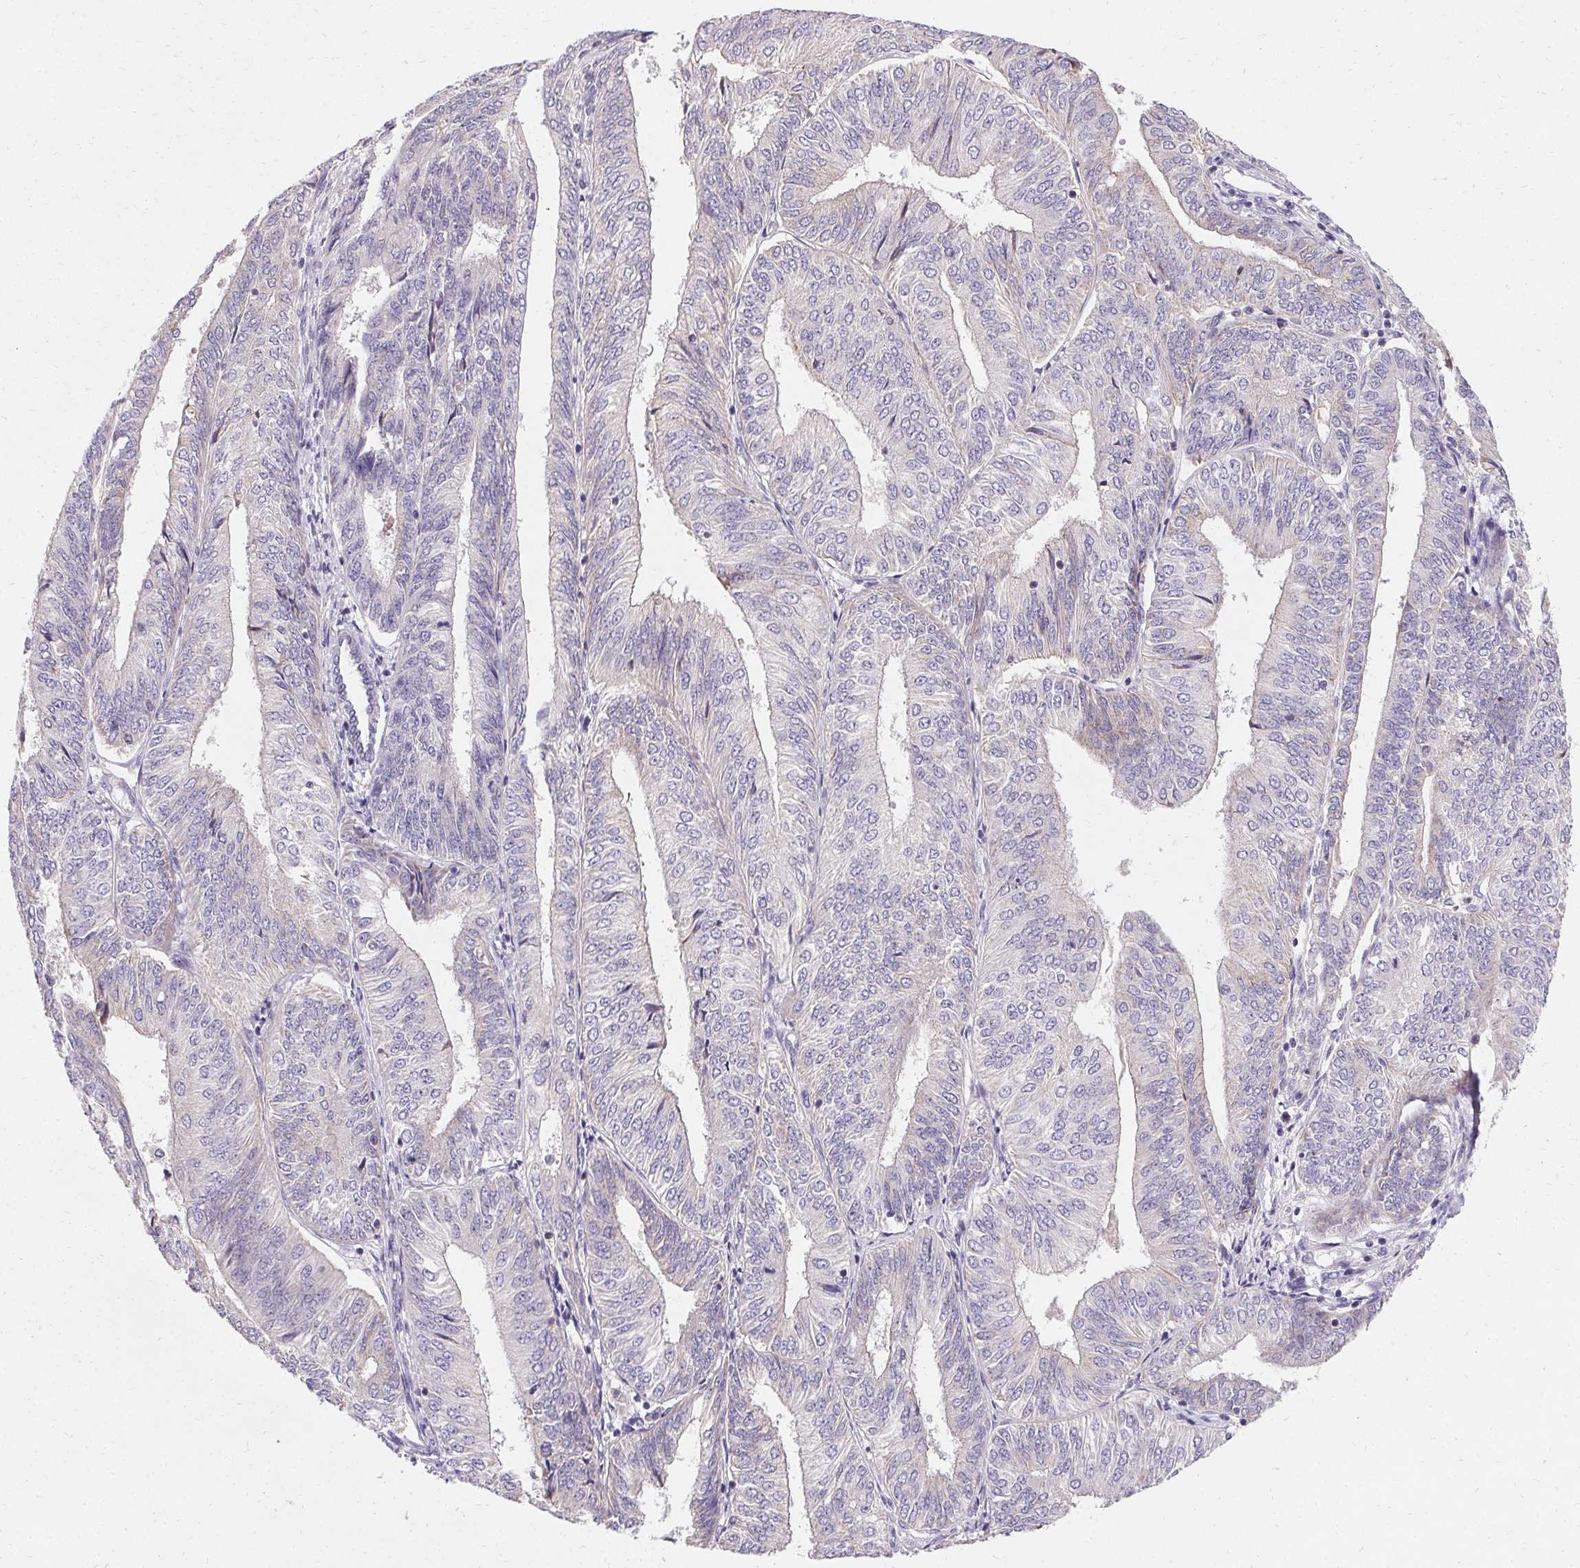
{"staining": {"intensity": "negative", "quantity": "none", "location": "none"}, "tissue": "endometrial cancer", "cell_type": "Tumor cells", "image_type": "cancer", "snomed": [{"axis": "morphology", "description": "Adenocarcinoma, NOS"}, {"axis": "topography", "description": "Endometrium"}], "caption": "Immunohistochemical staining of endometrial cancer shows no significant expression in tumor cells.", "gene": "TRIP13", "patient": {"sex": "female", "age": 58}}